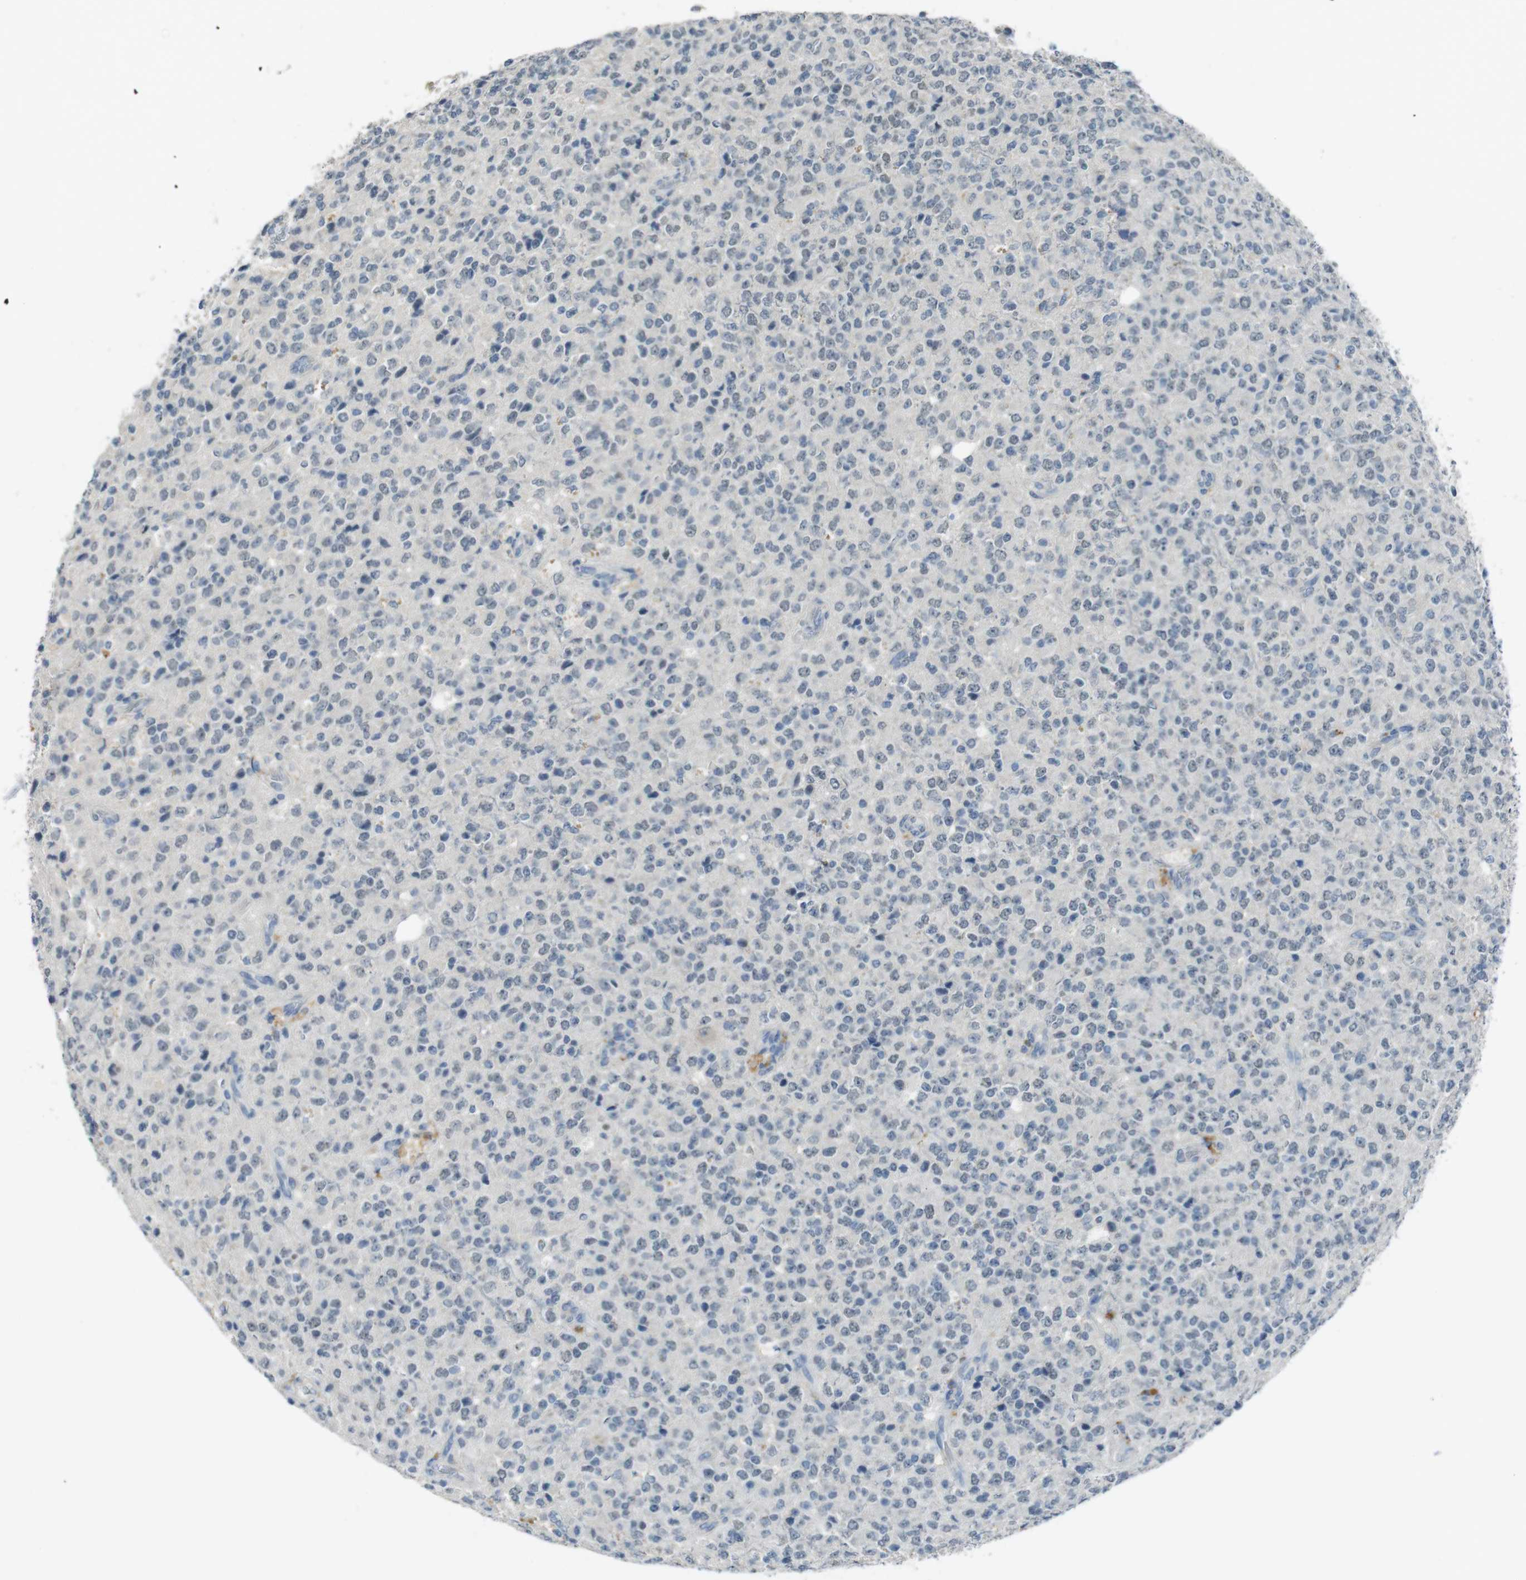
{"staining": {"intensity": "weak", "quantity": "<25%", "location": "cytoplasmic/membranous"}, "tissue": "glioma", "cell_type": "Tumor cells", "image_type": "cancer", "snomed": [{"axis": "morphology", "description": "Glioma, malignant, High grade"}, {"axis": "topography", "description": "pancreas cauda"}], "caption": "Immunohistochemistry (IHC) micrograph of neoplastic tissue: malignant glioma (high-grade) stained with DAB (3,3'-diaminobenzidine) displays no significant protein expression in tumor cells.", "gene": "ENTPD7", "patient": {"sex": "male", "age": 60}}